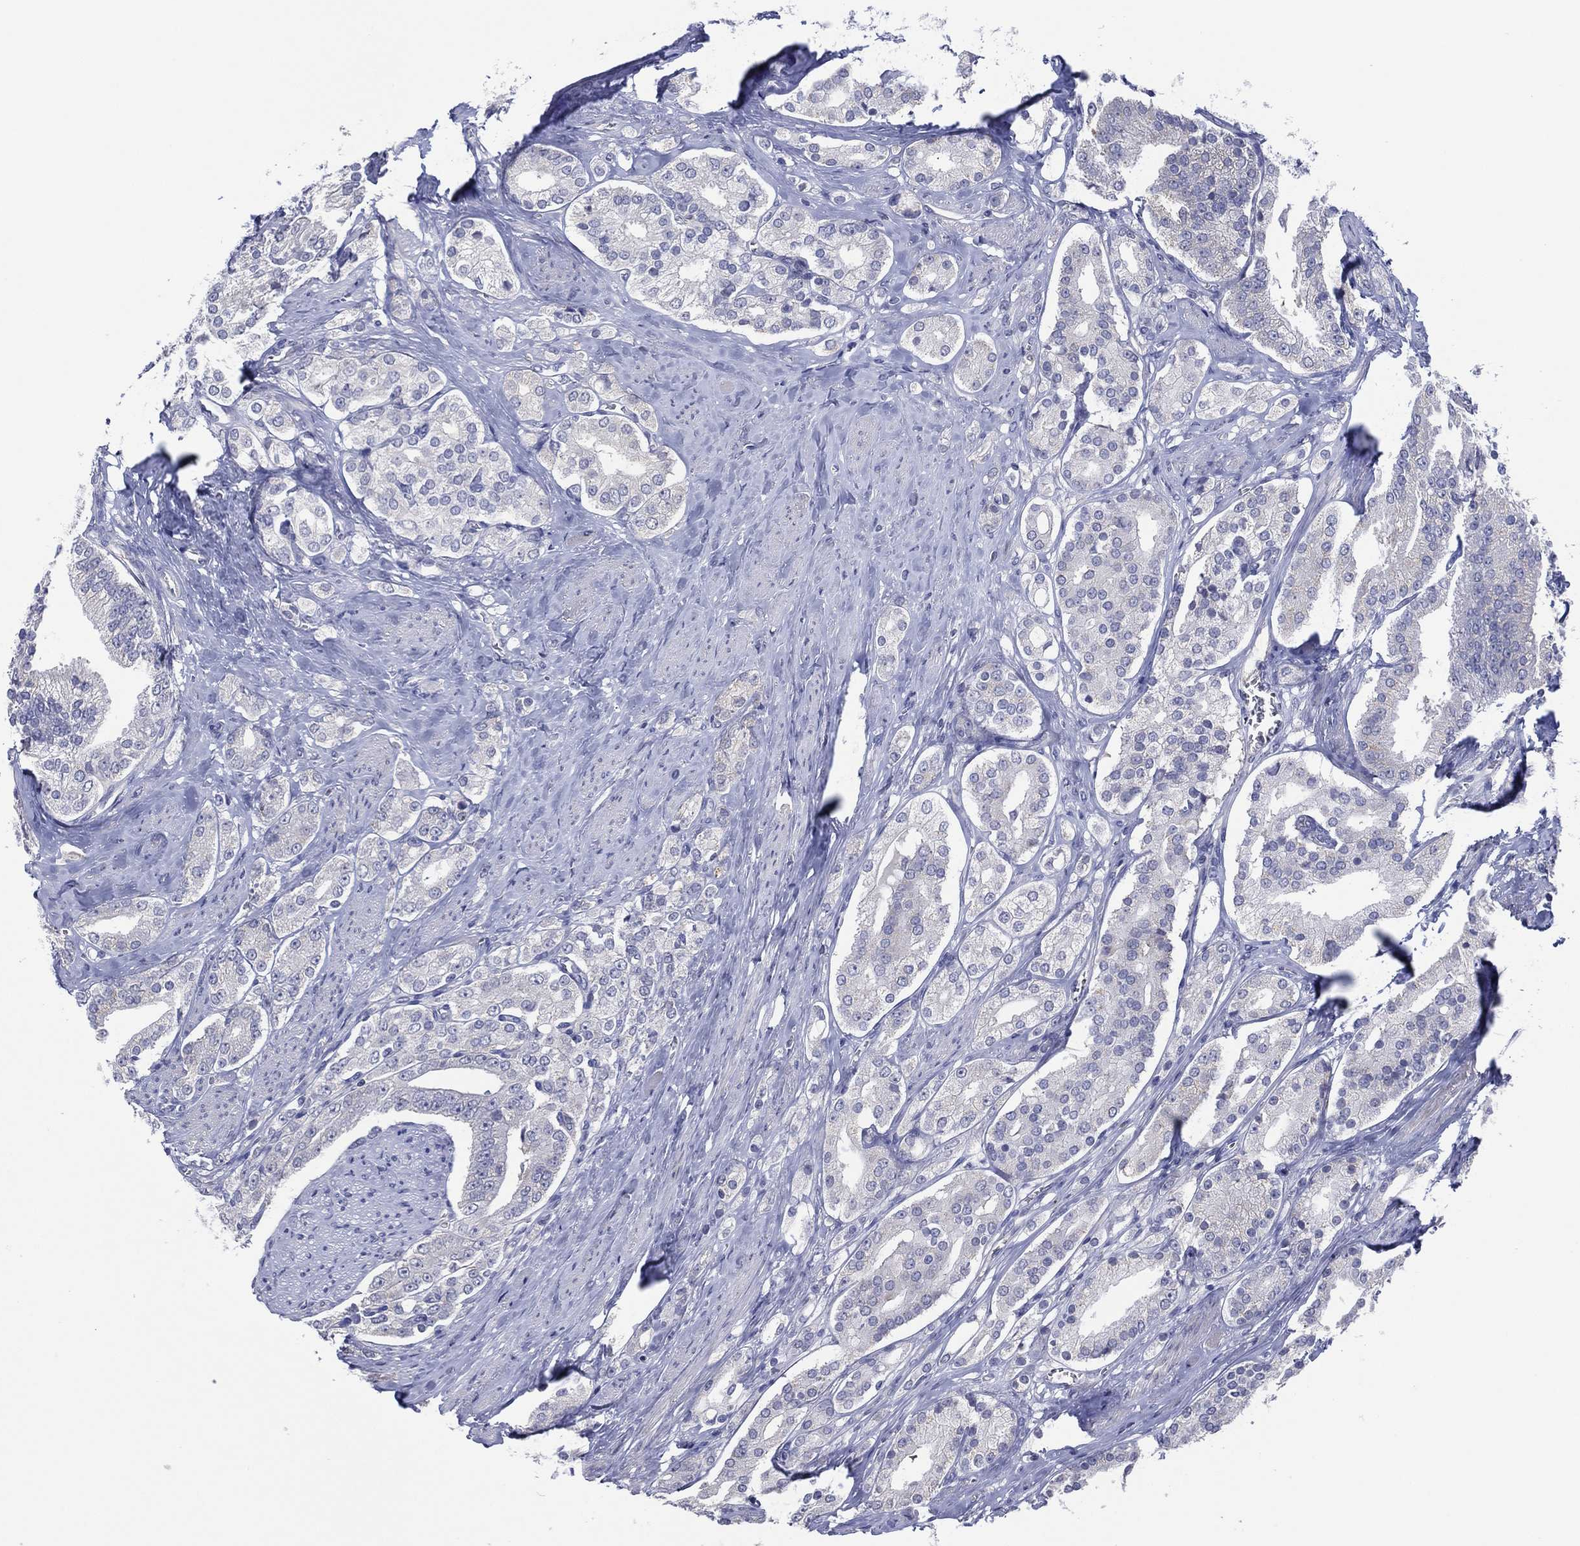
{"staining": {"intensity": "negative", "quantity": "none", "location": "none"}, "tissue": "prostate cancer", "cell_type": "Tumor cells", "image_type": "cancer", "snomed": [{"axis": "morphology", "description": "Adenocarcinoma, NOS"}, {"axis": "topography", "description": "Prostate and seminal vesicle, NOS"}, {"axis": "topography", "description": "Prostate"}], "caption": "Tumor cells show no significant expression in prostate cancer.", "gene": "TRIM31", "patient": {"sex": "male", "age": 67}}